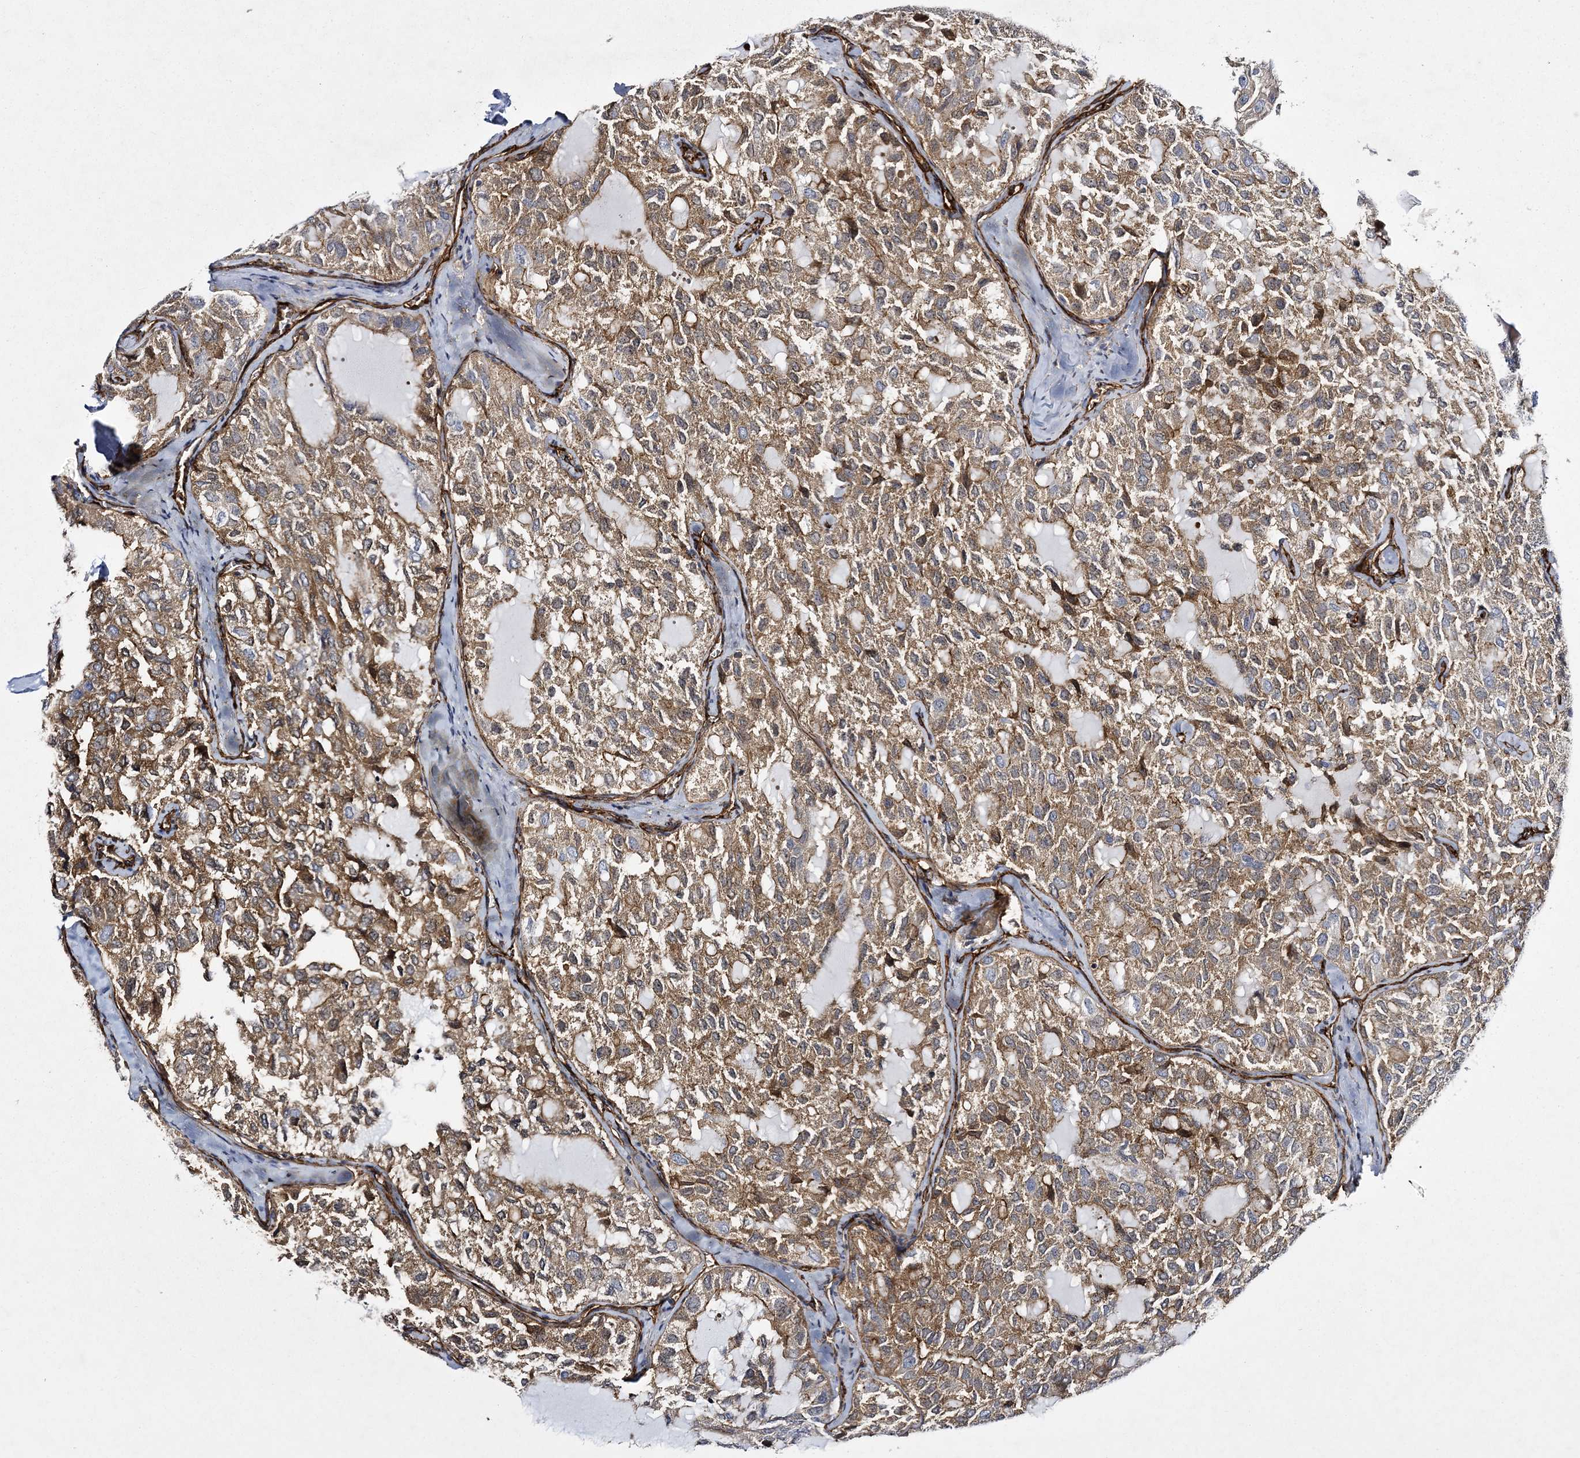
{"staining": {"intensity": "moderate", "quantity": "25%-75%", "location": "cytoplasmic/membranous"}, "tissue": "thyroid cancer", "cell_type": "Tumor cells", "image_type": "cancer", "snomed": [{"axis": "morphology", "description": "Follicular adenoma carcinoma, NOS"}, {"axis": "topography", "description": "Thyroid gland"}], "caption": "Tumor cells exhibit medium levels of moderate cytoplasmic/membranous expression in about 25%-75% of cells in thyroid cancer (follicular adenoma carcinoma).", "gene": "CALN1", "patient": {"sex": "male", "age": 75}}